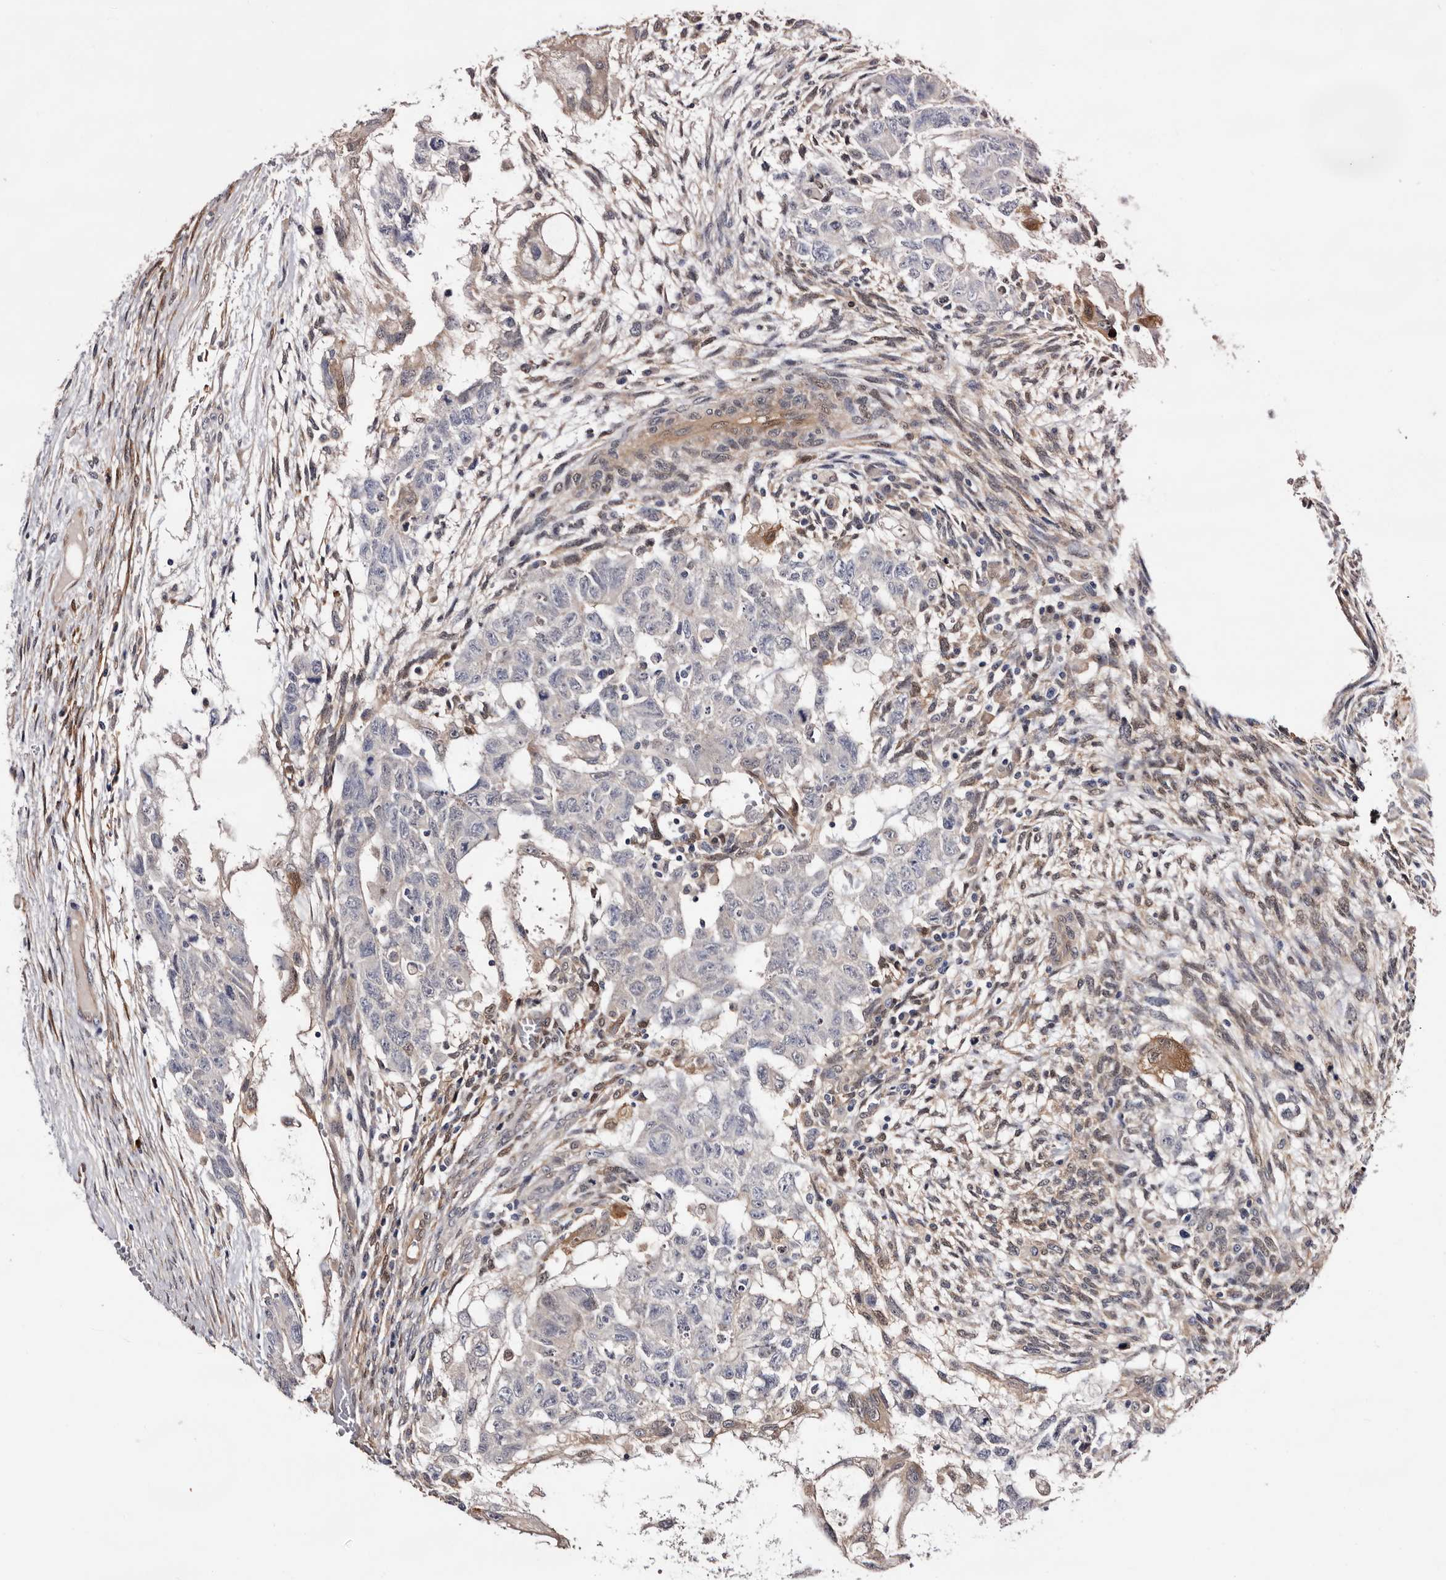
{"staining": {"intensity": "negative", "quantity": "none", "location": "none"}, "tissue": "testis cancer", "cell_type": "Tumor cells", "image_type": "cancer", "snomed": [{"axis": "morphology", "description": "Normal tissue, NOS"}, {"axis": "morphology", "description": "Carcinoma, Embryonal, NOS"}, {"axis": "topography", "description": "Testis"}], "caption": "Immunohistochemistry image of human testis cancer stained for a protein (brown), which shows no positivity in tumor cells.", "gene": "TP53I3", "patient": {"sex": "male", "age": 36}}